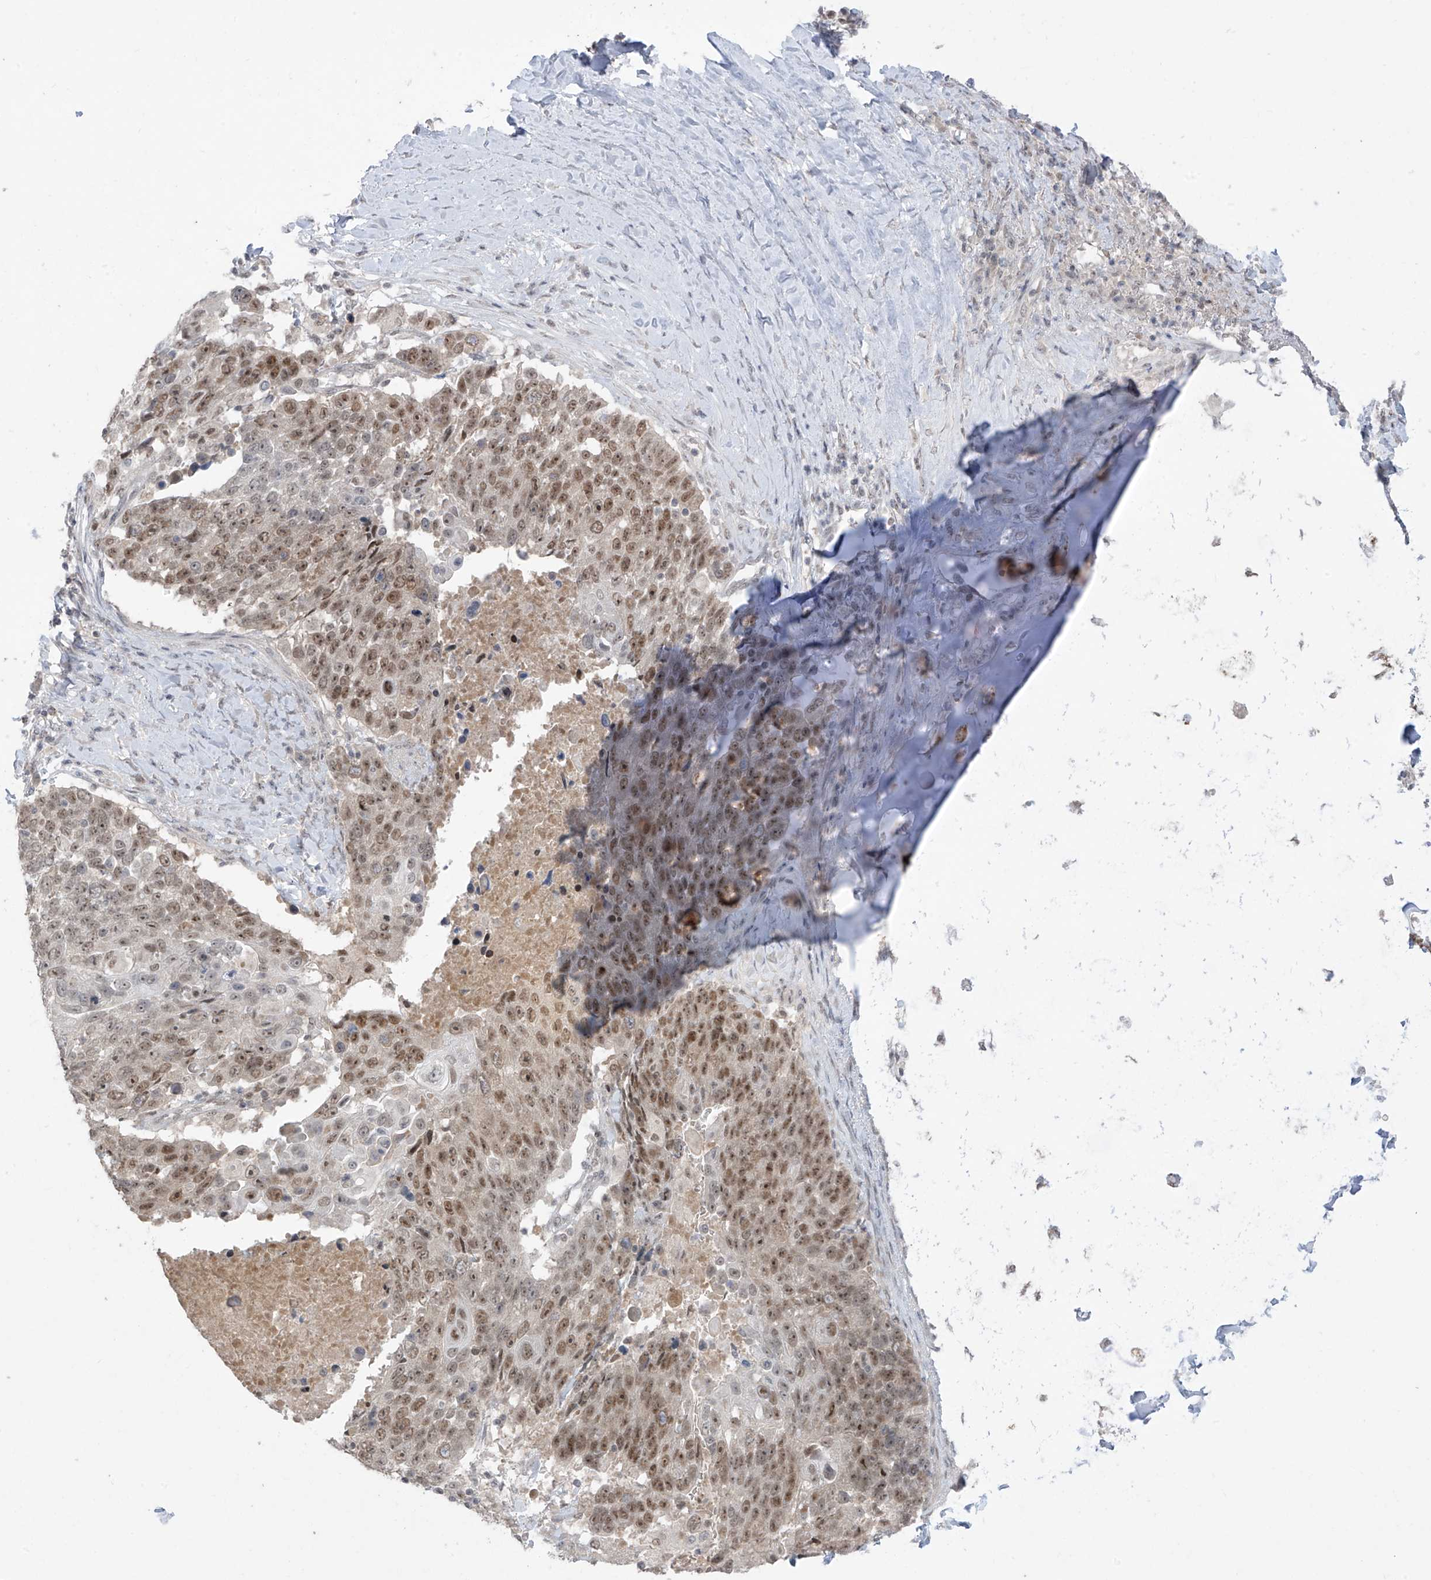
{"staining": {"intensity": "moderate", "quantity": ">75%", "location": "nuclear"}, "tissue": "lung cancer", "cell_type": "Tumor cells", "image_type": "cancer", "snomed": [{"axis": "morphology", "description": "Squamous cell carcinoma, NOS"}, {"axis": "topography", "description": "Lung"}], "caption": "Immunohistochemical staining of squamous cell carcinoma (lung) demonstrates medium levels of moderate nuclear expression in about >75% of tumor cells. The staining is performed using DAB brown chromogen to label protein expression. The nuclei are counter-stained blue using hematoxylin.", "gene": "OGT", "patient": {"sex": "male", "age": 66}}